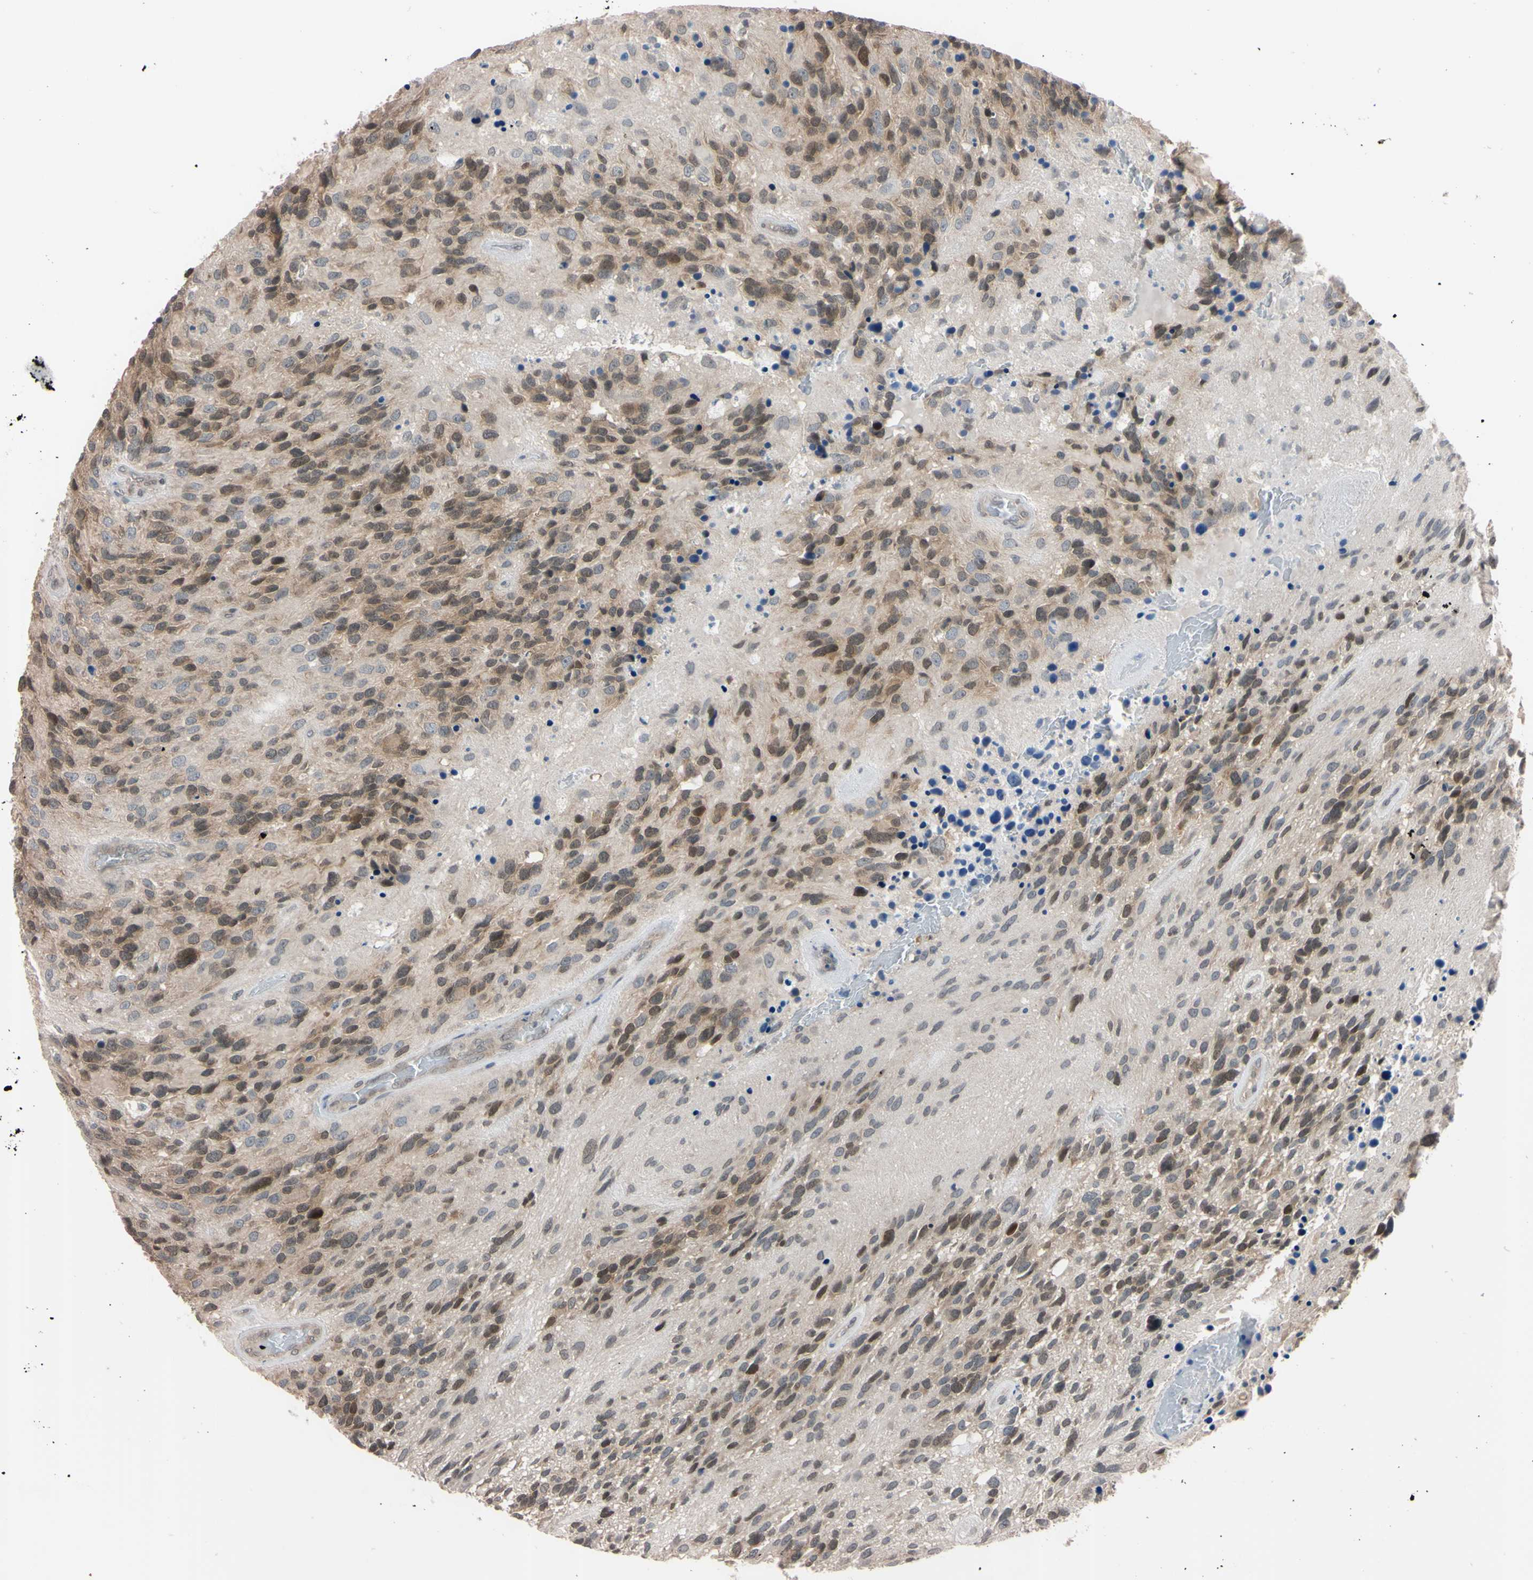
{"staining": {"intensity": "weak", "quantity": "25%-75%", "location": "cytoplasmic/membranous,nuclear"}, "tissue": "glioma", "cell_type": "Tumor cells", "image_type": "cancer", "snomed": [{"axis": "morphology", "description": "Glioma, malignant, High grade"}, {"axis": "topography", "description": "Brain"}], "caption": "The image shows immunohistochemical staining of high-grade glioma (malignant). There is weak cytoplasmic/membranous and nuclear expression is present in approximately 25%-75% of tumor cells.", "gene": "UBE2I", "patient": {"sex": "female", "age": 58}}